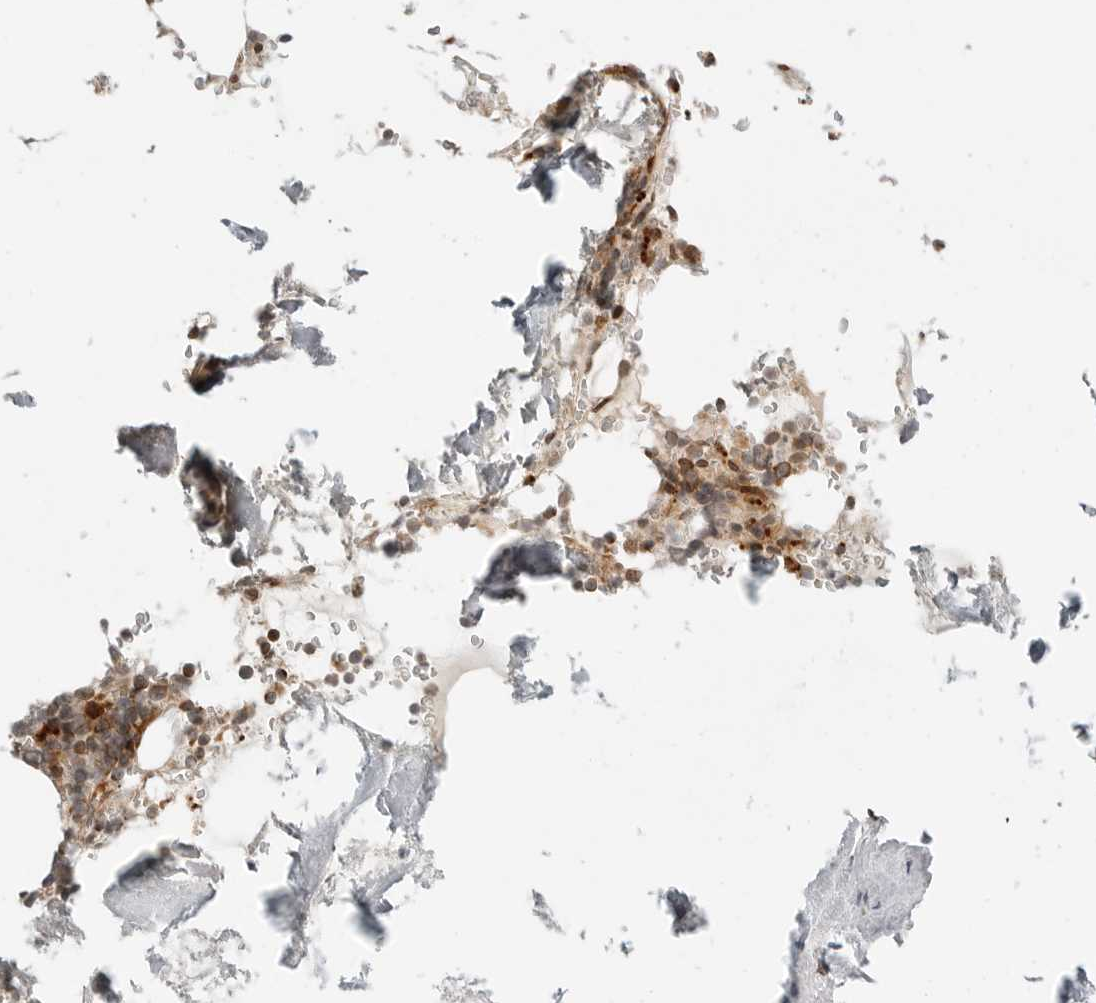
{"staining": {"intensity": "moderate", "quantity": ">75%", "location": "cytoplasmic/membranous"}, "tissue": "bone marrow", "cell_type": "Hematopoietic cells", "image_type": "normal", "snomed": [{"axis": "morphology", "description": "Normal tissue, NOS"}, {"axis": "topography", "description": "Bone marrow"}], "caption": "Moderate cytoplasmic/membranous positivity is seen in about >75% of hematopoietic cells in benign bone marrow.", "gene": "IDUA", "patient": {"sex": "male", "age": 70}}